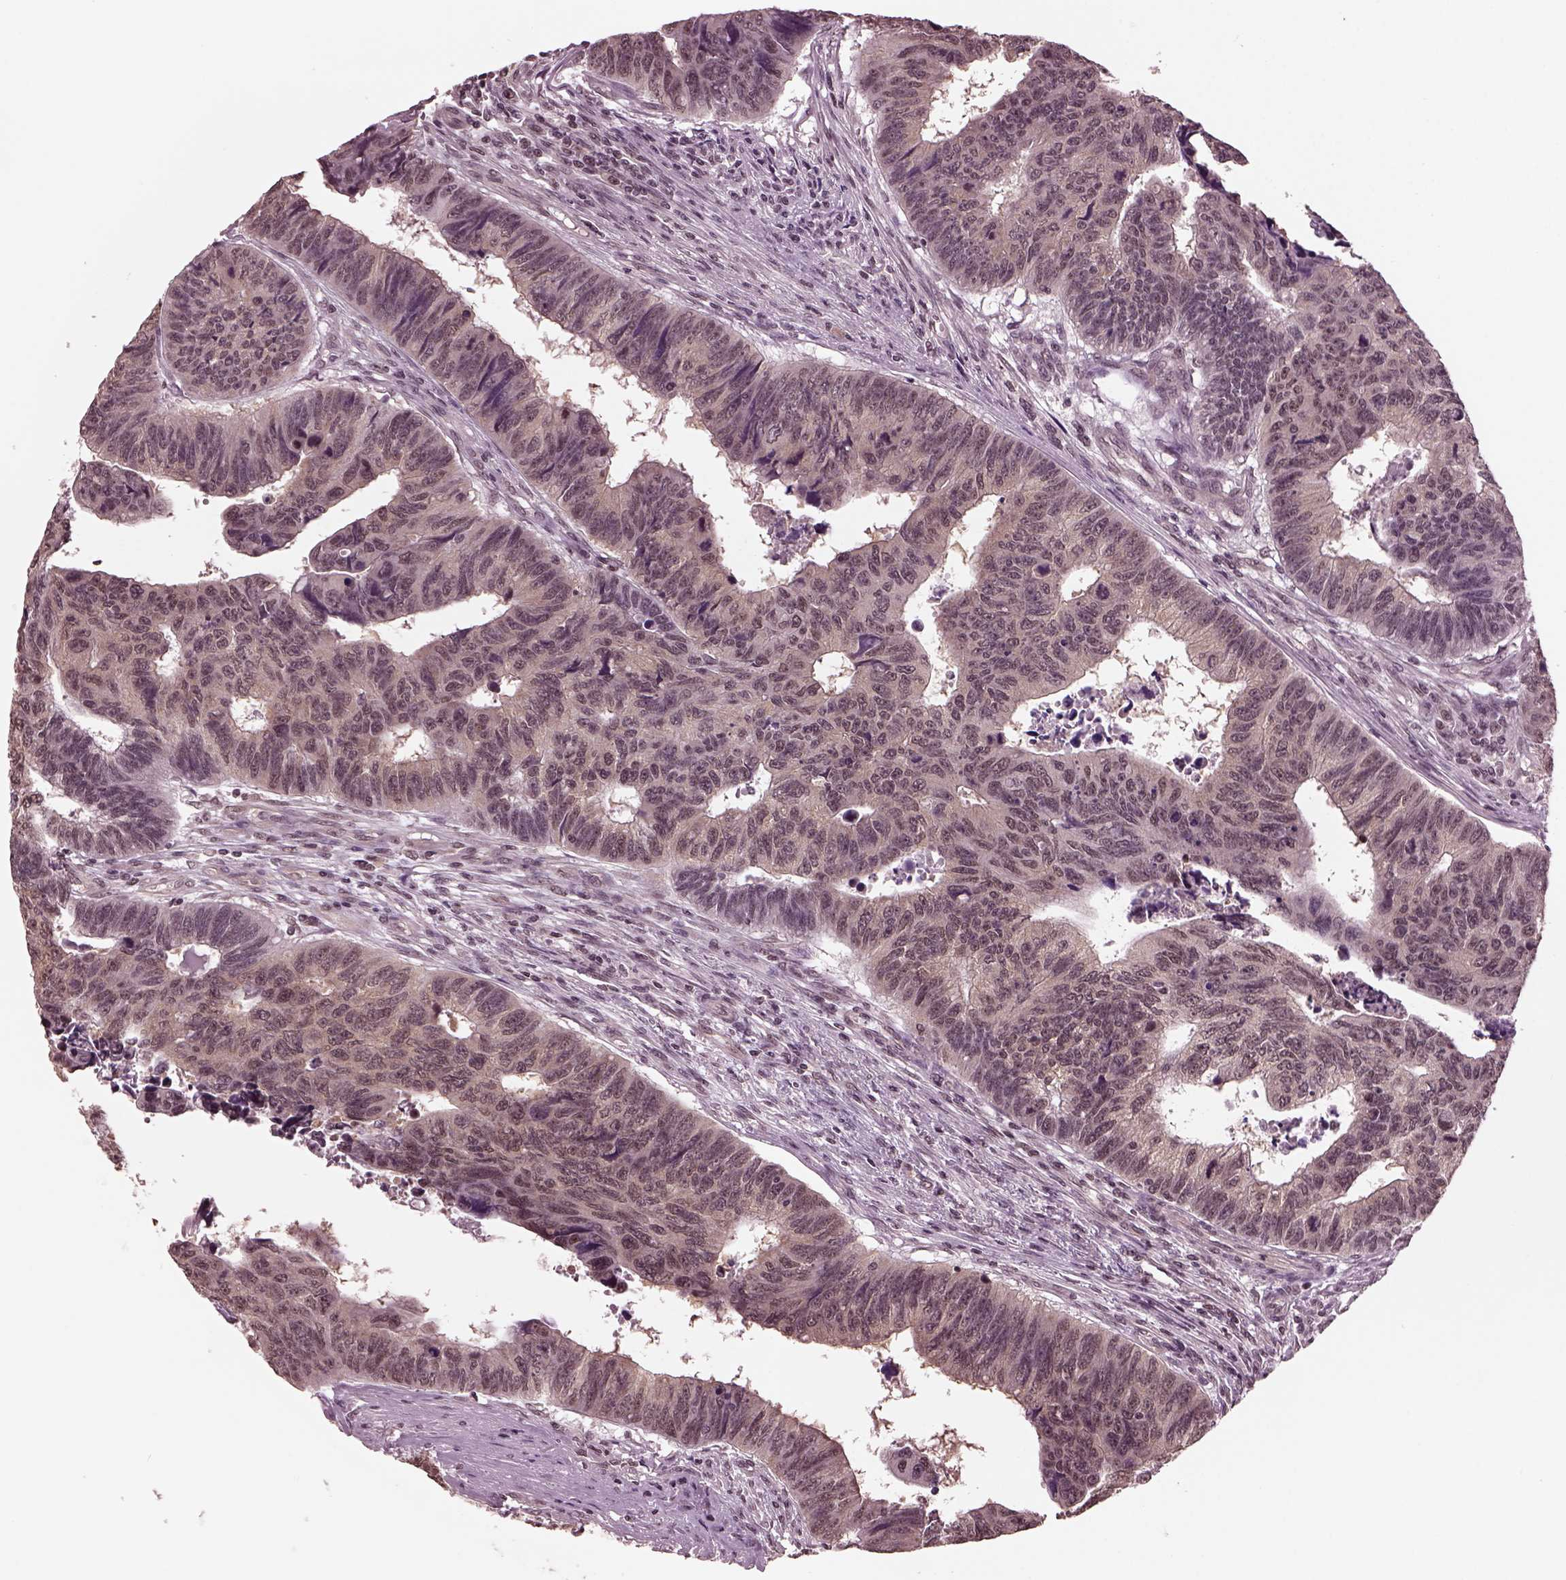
{"staining": {"intensity": "weak", "quantity": "<25%", "location": "nuclear"}, "tissue": "colorectal cancer", "cell_type": "Tumor cells", "image_type": "cancer", "snomed": [{"axis": "morphology", "description": "Adenocarcinoma, NOS"}, {"axis": "topography", "description": "Rectum"}], "caption": "A photomicrograph of colorectal cancer stained for a protein exhibits no brown staining in tumor cells.", "gene": "RUVBL2", "patient": {"sex": "female", "age": 85}}